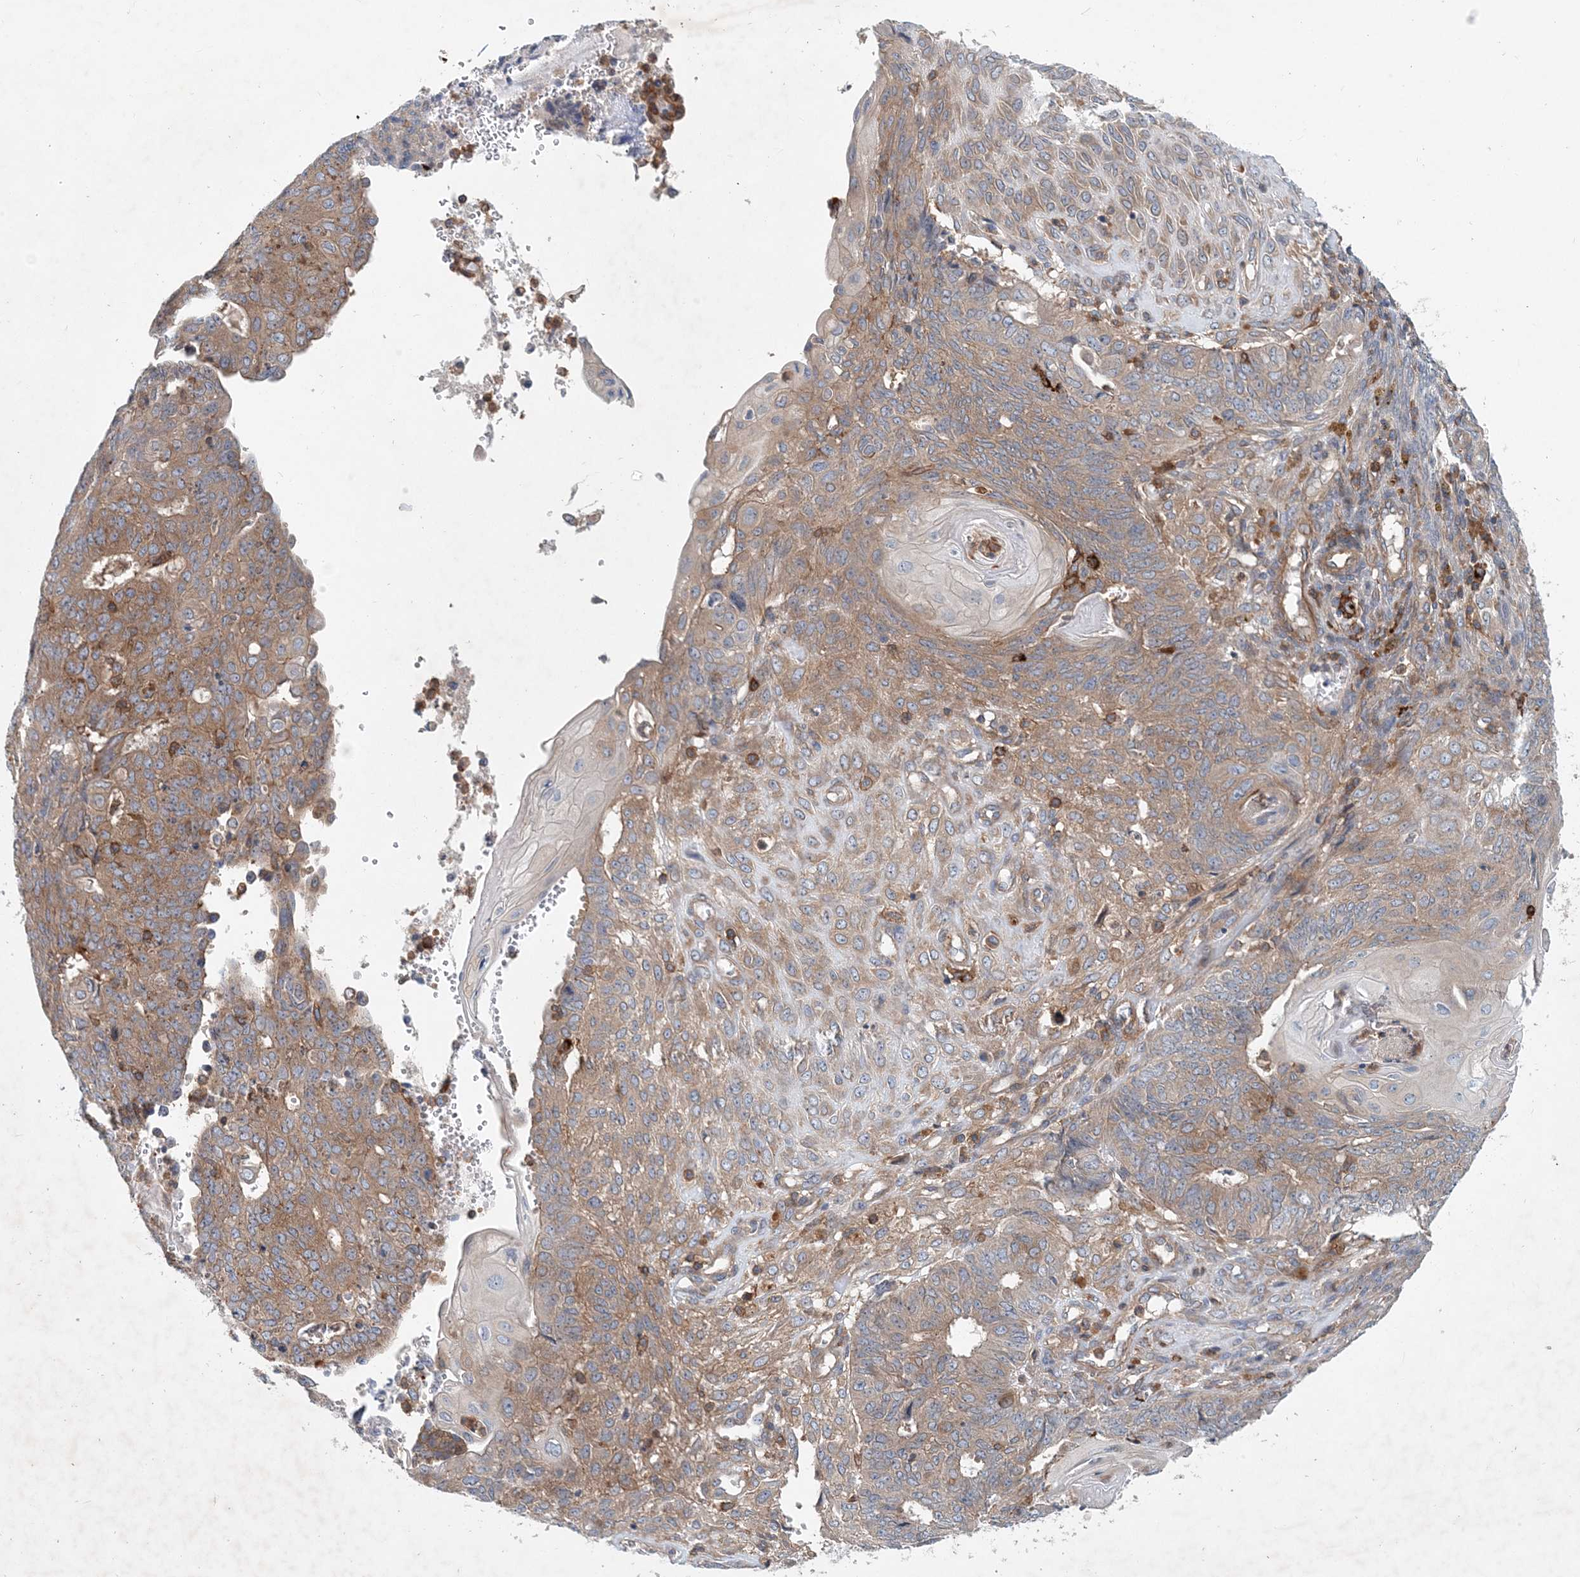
{"staining": {"intensity": "moderate", "quantity": ">75%", "location": "cytoplasmic/membranous"}, "tissue": "endometrial cancer", "cell_type": "Tumor cells", "image_type": "cancer", "snomed": [{"axis": "morphology", "description": "Adenocarcinoma, NOS"}, {"axis": "topography", "description": "Endometrium"}], "caption": "The immunohistochemical stain labels moderate cytoplasmic/membranous positivity in tumor cells of endometrial adenocarcinoma tissue. The protein is stained brown, and the nuclei are stained in blue (DAB (3,3'-diaminobenzidine) IHC with brightfield microscopy, high magnification).", "gene": "P2RY10", "patient": {"sex": "female", "age": 32}}